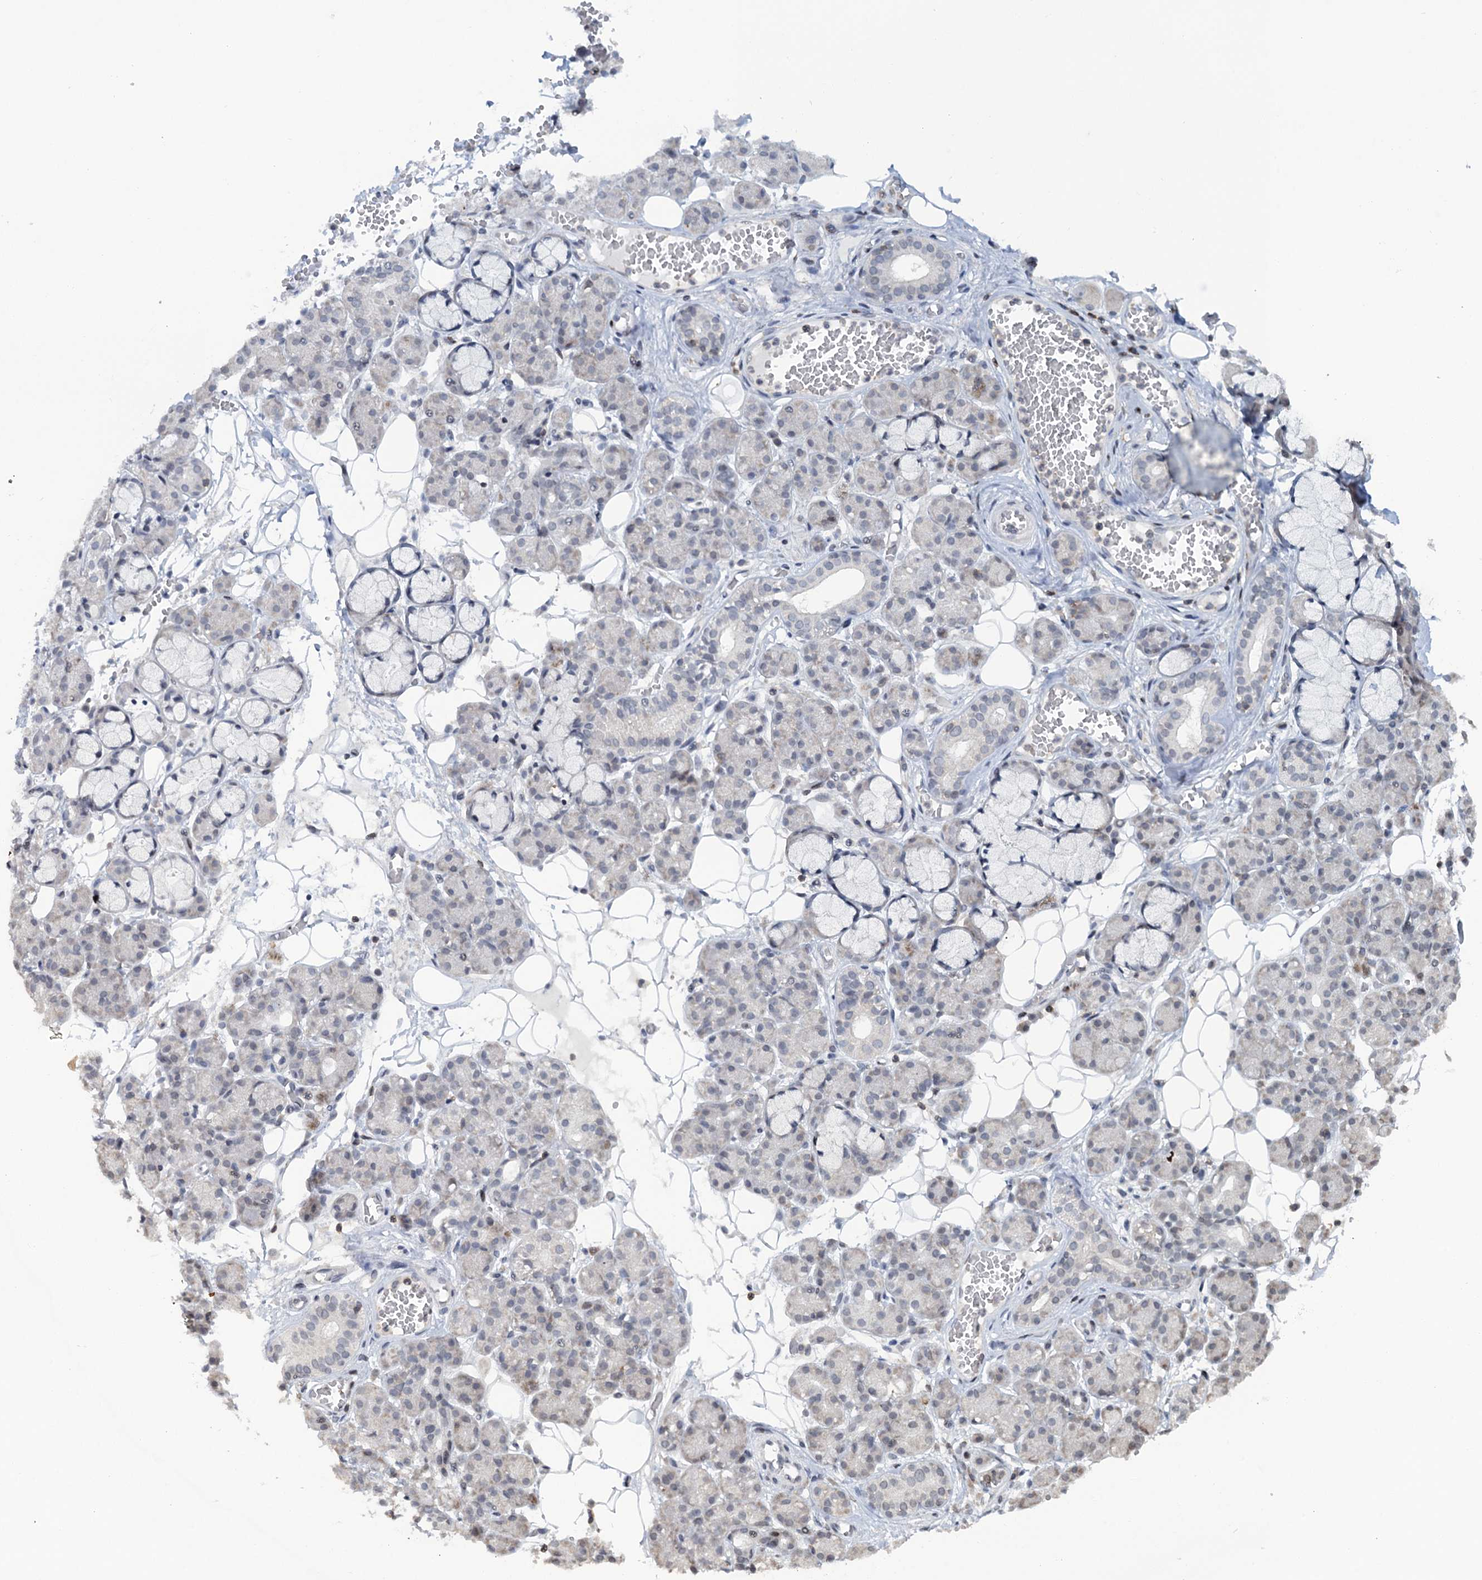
{"staining": {"intensity": "negative", "quantity": "none", "location": "none"}, "tissue": "salivary gland", "cell_type": "Glandular cells", "image_type": "normal", "snomed": [{"axis": "morphology", "description": "Normal tissue, NOS"}, {"axis": "topography", "description": "Salivary gland"}], "caption": "Immunohistochemistry (IHC) micrograph of unremarkable human salivary gland stained for a protein (brown), which exhibits no expression in glandular cells.", "gene": "FYB1", "patient": {"sex": "male", "age": 63}}